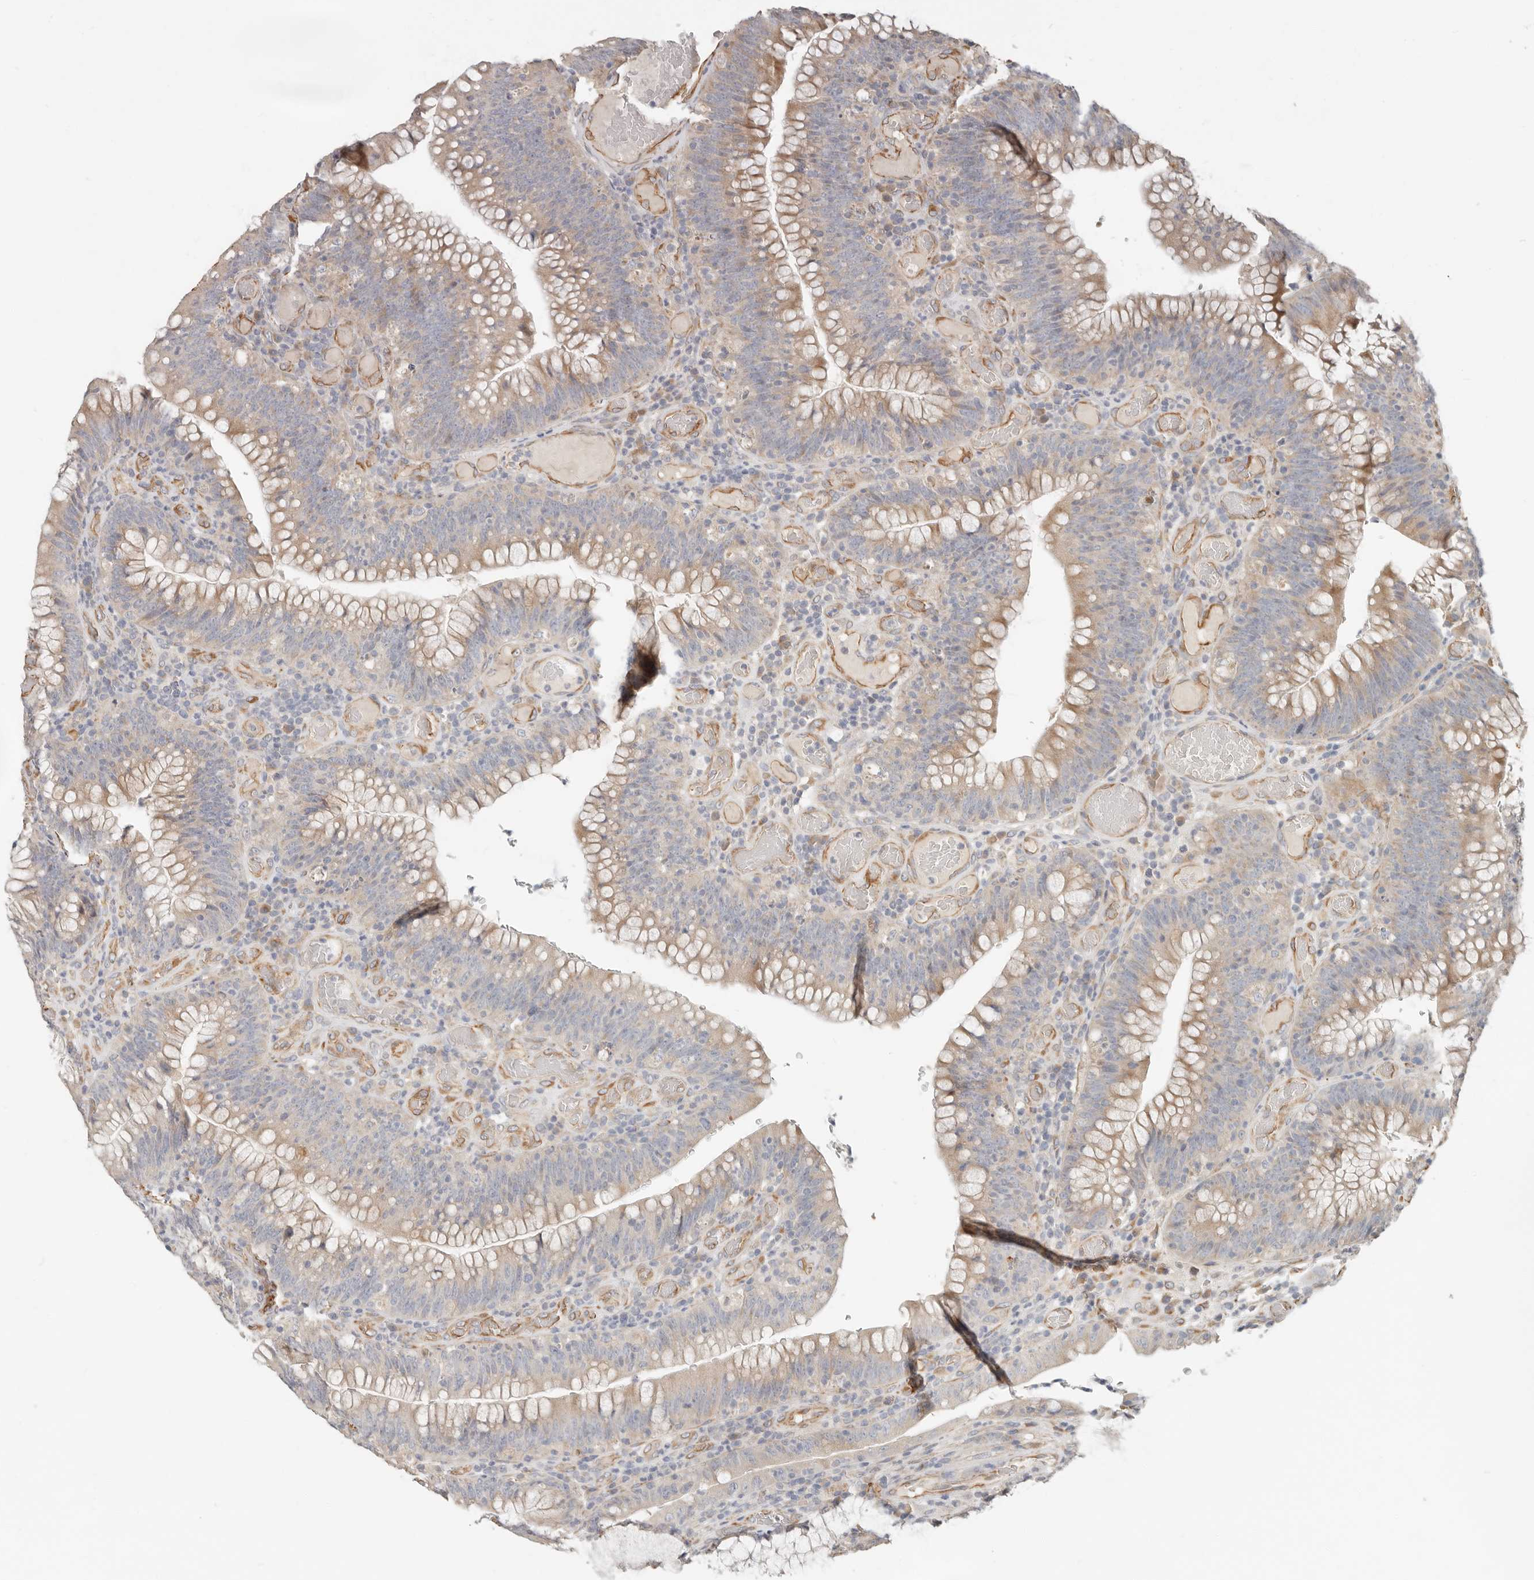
{"staining": {"intensity": "weak", "quantity": ">75%", "location": "cytoplasmic/membranous"}, "tissue": "colorectal cancer", "cell_type": "Tumor cells", "image_type": "cancer", "snomed": [{"axis": "morphology", "description": "Normal tissue, NOS"}, {"axis": "topography", "description": "Colon"}], "caption": "DAB immunohistochemical staining of human colorectal cancer shows weak cytoplasmic/membranous protein expression in approximately >75% of tumor cells.", "gene": "SPRING1", "patient": {"sex": "female", "age": 82}}